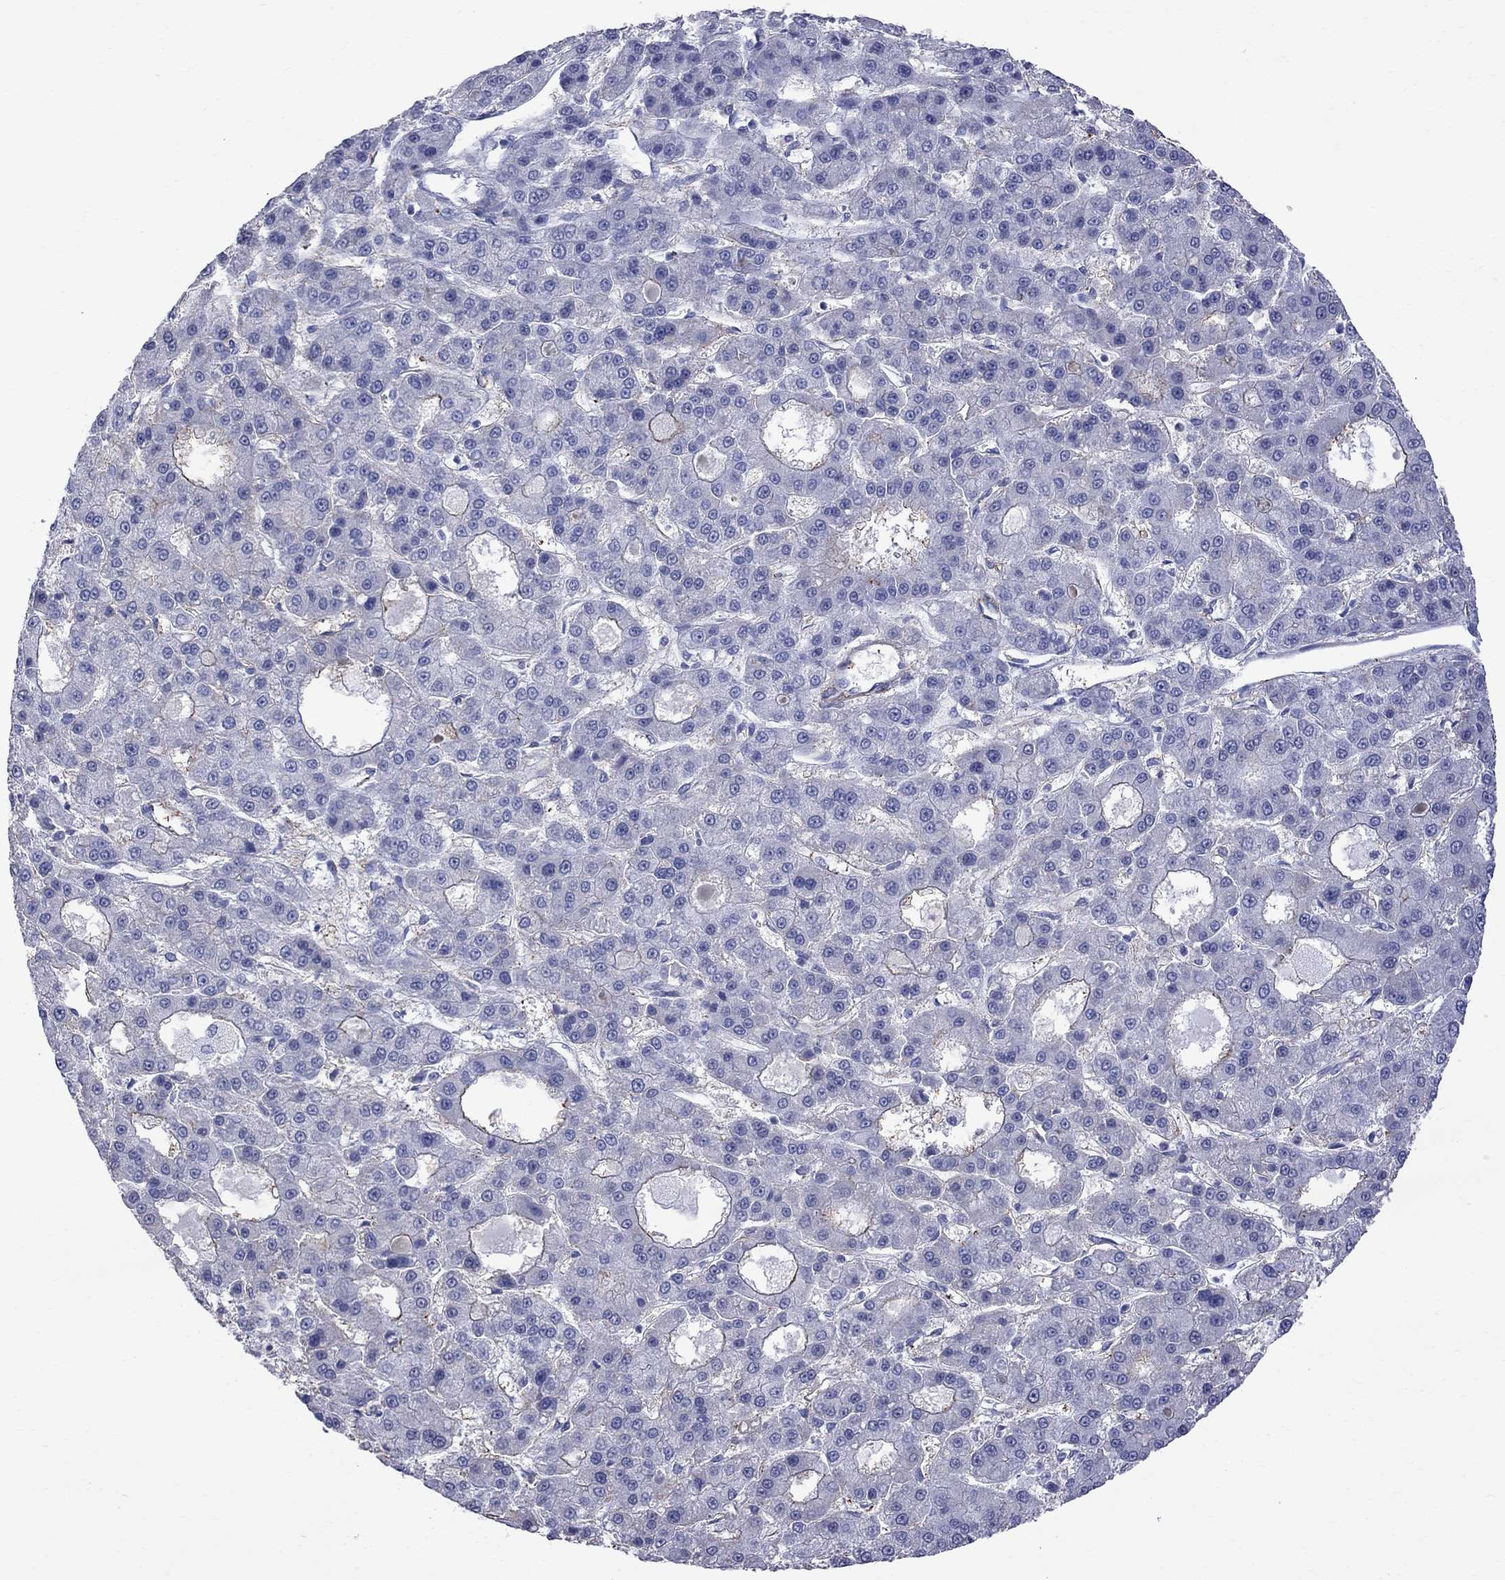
{"staining": {"intensity": "negative", "quantity": "none", "location": "none"}, "tissue": "liver cancer", "cell_type": "Tumor cells", "image_type": "cancer", "snomed": [{"axis": "morphology", "description": "Carcinoma, Hepatocellular, NOS"}, {"axis": "topography", "description": "Liver"}], "caption": "Human hepatocellular carcinoma (liver) stained for a protein using immunohistochemistry (IHC) exhibits no positivity in tumor cells.", "gene": "S100A3", "patient": {"sex": "male", "age": 70}}